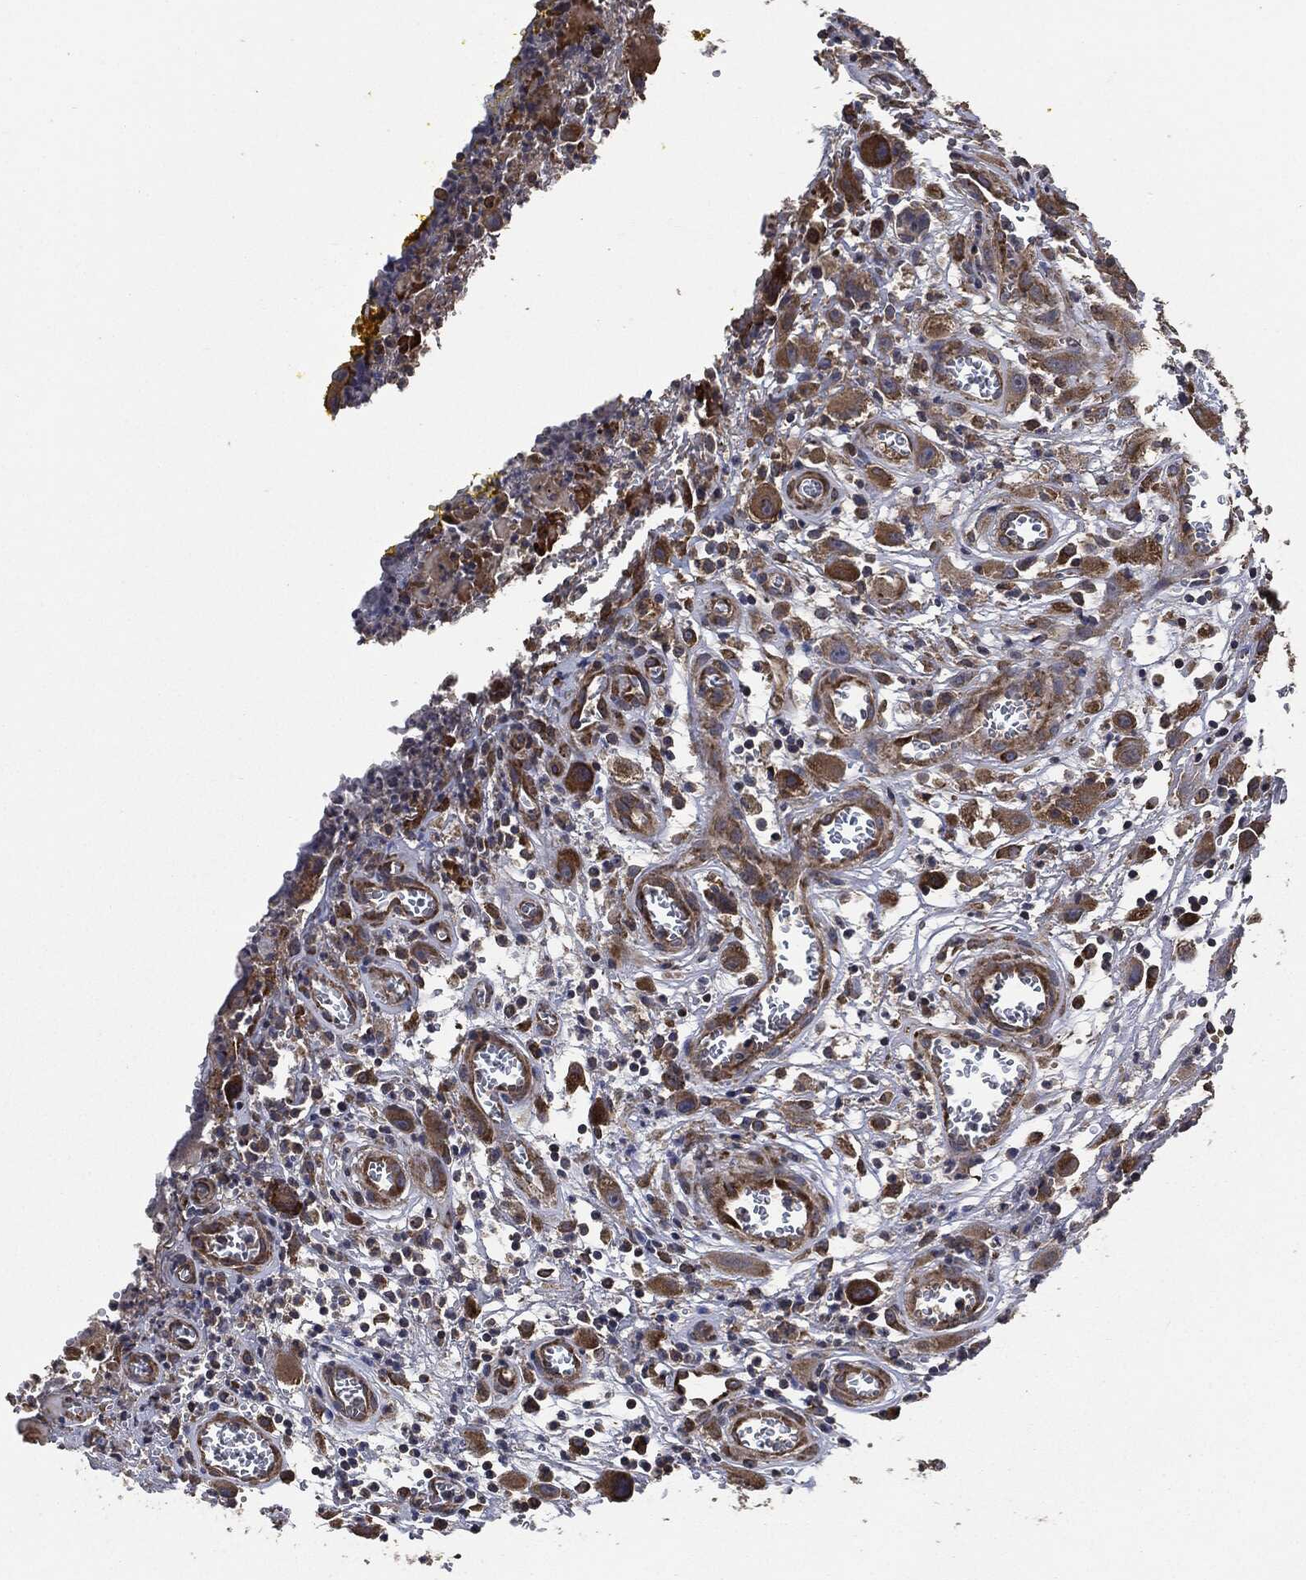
{"staining": {"intensity": "strong", "quantity": "25%-75%", "location": "cytoplasmic/membranous"}, "tissue": "head and neck cancer", "cell_type": "Tumor cells", "image_type": "cancer", "snomed": [{"axis": "morphology", "description": "Squamous cell carcinoma, NOS"}, {"axis": "morphology", "description": "Squamous cell carcinoma, metastatic, NOS"}, {"axis": "topography", "description": "Oral tissue"}, {"axis": "topography", "description": "Head-Neck"}], "caption": "This histopathology image exhibits head and neck cancer stained with immunohistochemistry (IHC) to label a protein in brown. The cytoplasmic/membranous of tumor cells show strong positivity for the protein. Nuclei are counter-stained blue.", "gene": "STK3", "patient": {"sex": "female", "age": 85}}